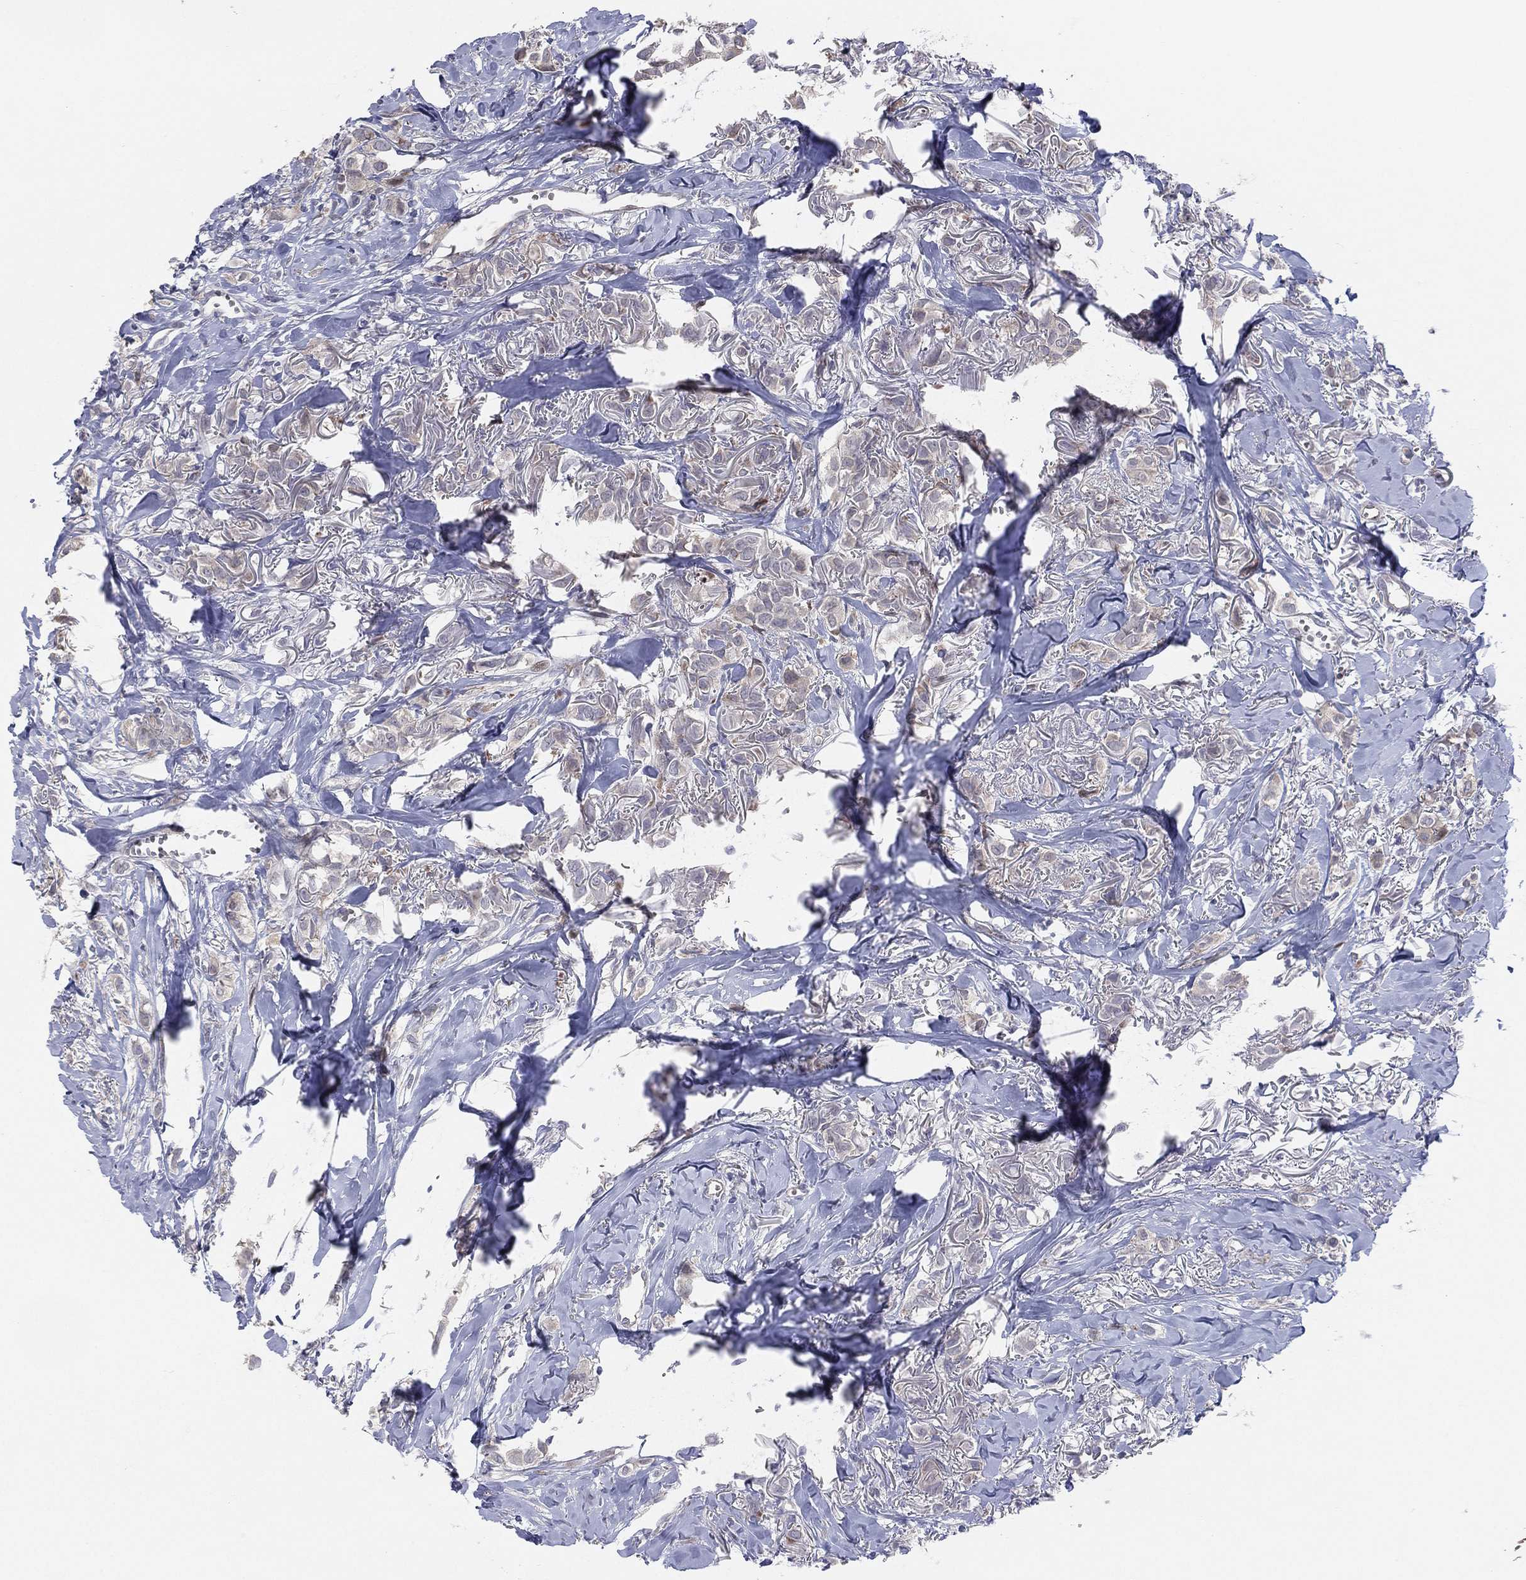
{"staining": {"intensity": "negative", "quantity": "none", "location": "none"}, "tissue": "breast cancer", "cell_type": "Tumor cells", "image_type": "cancer", "snomed": [{"axis": "morphology", "description": "Duct carcinoma"}, {"axis": "topography", "description": "Breast"}], "caption": "IHC histopathology image of neoplastic tissue: human breast cancer stained with DAB shows no significant protein expression in tumor cells.", "gene": "UTP14A", "patient": {"sex": "female", "age": 85}}